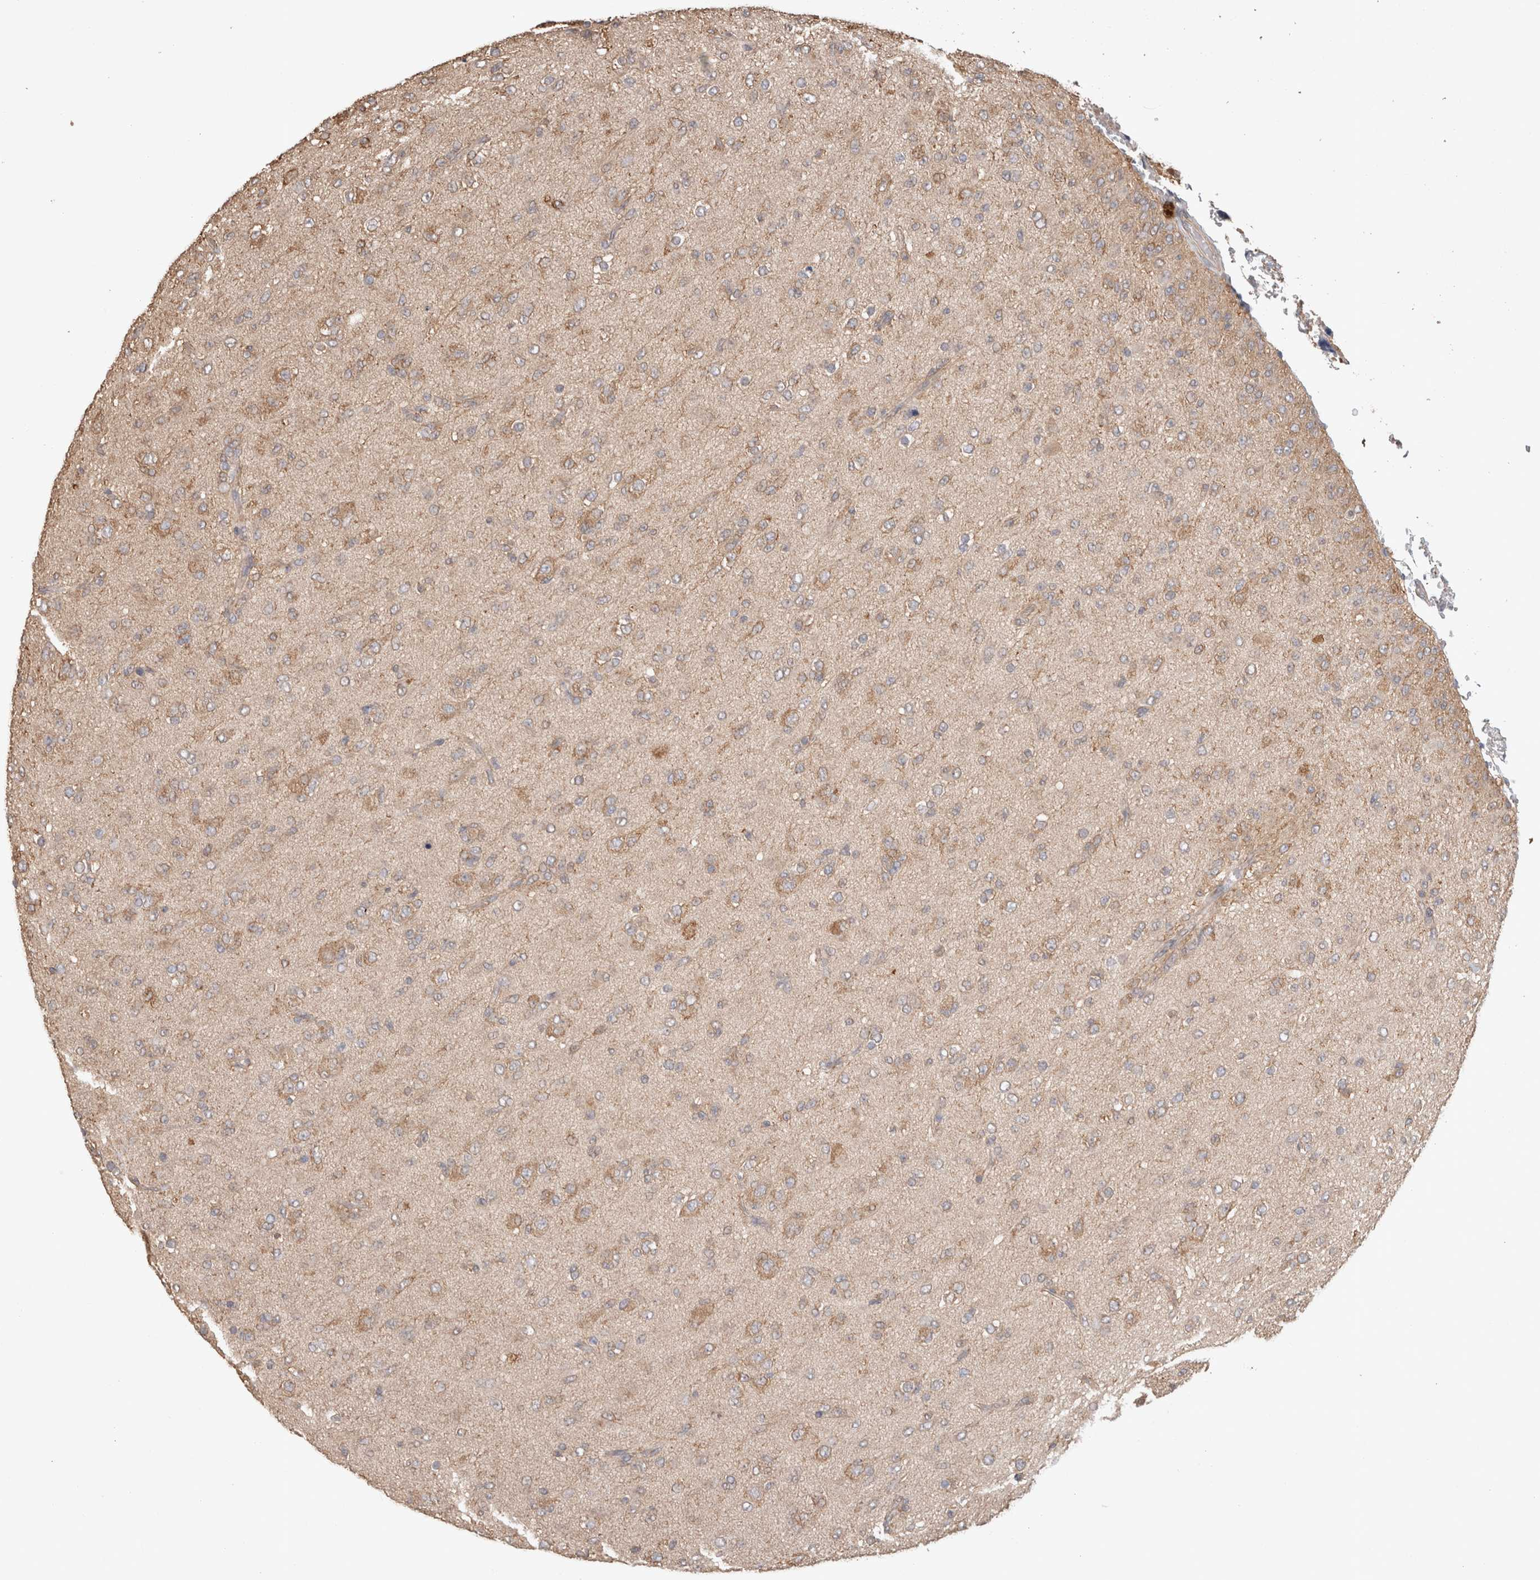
{"staining": {"intensity": "moderate", "quantity": "<25%", "location": "cytoplasmic/membranous"}, "tissue": "glioma", "cell_type": "Tumor cells", "image_type": "cancer", "snomed": [{"axis": "morphology", "description": "Glioma, malignant, Low grade"}, {"axis": "topography", "description": "Brain"}], "caption": "Malignant low-grade glioma stained for a protein (brown) displays moderate cytoplasmic/membranous positive positivity in about <25% of tumor cells.", "gene": "HROB", "patient": {"sex": "male", "age": 65}}